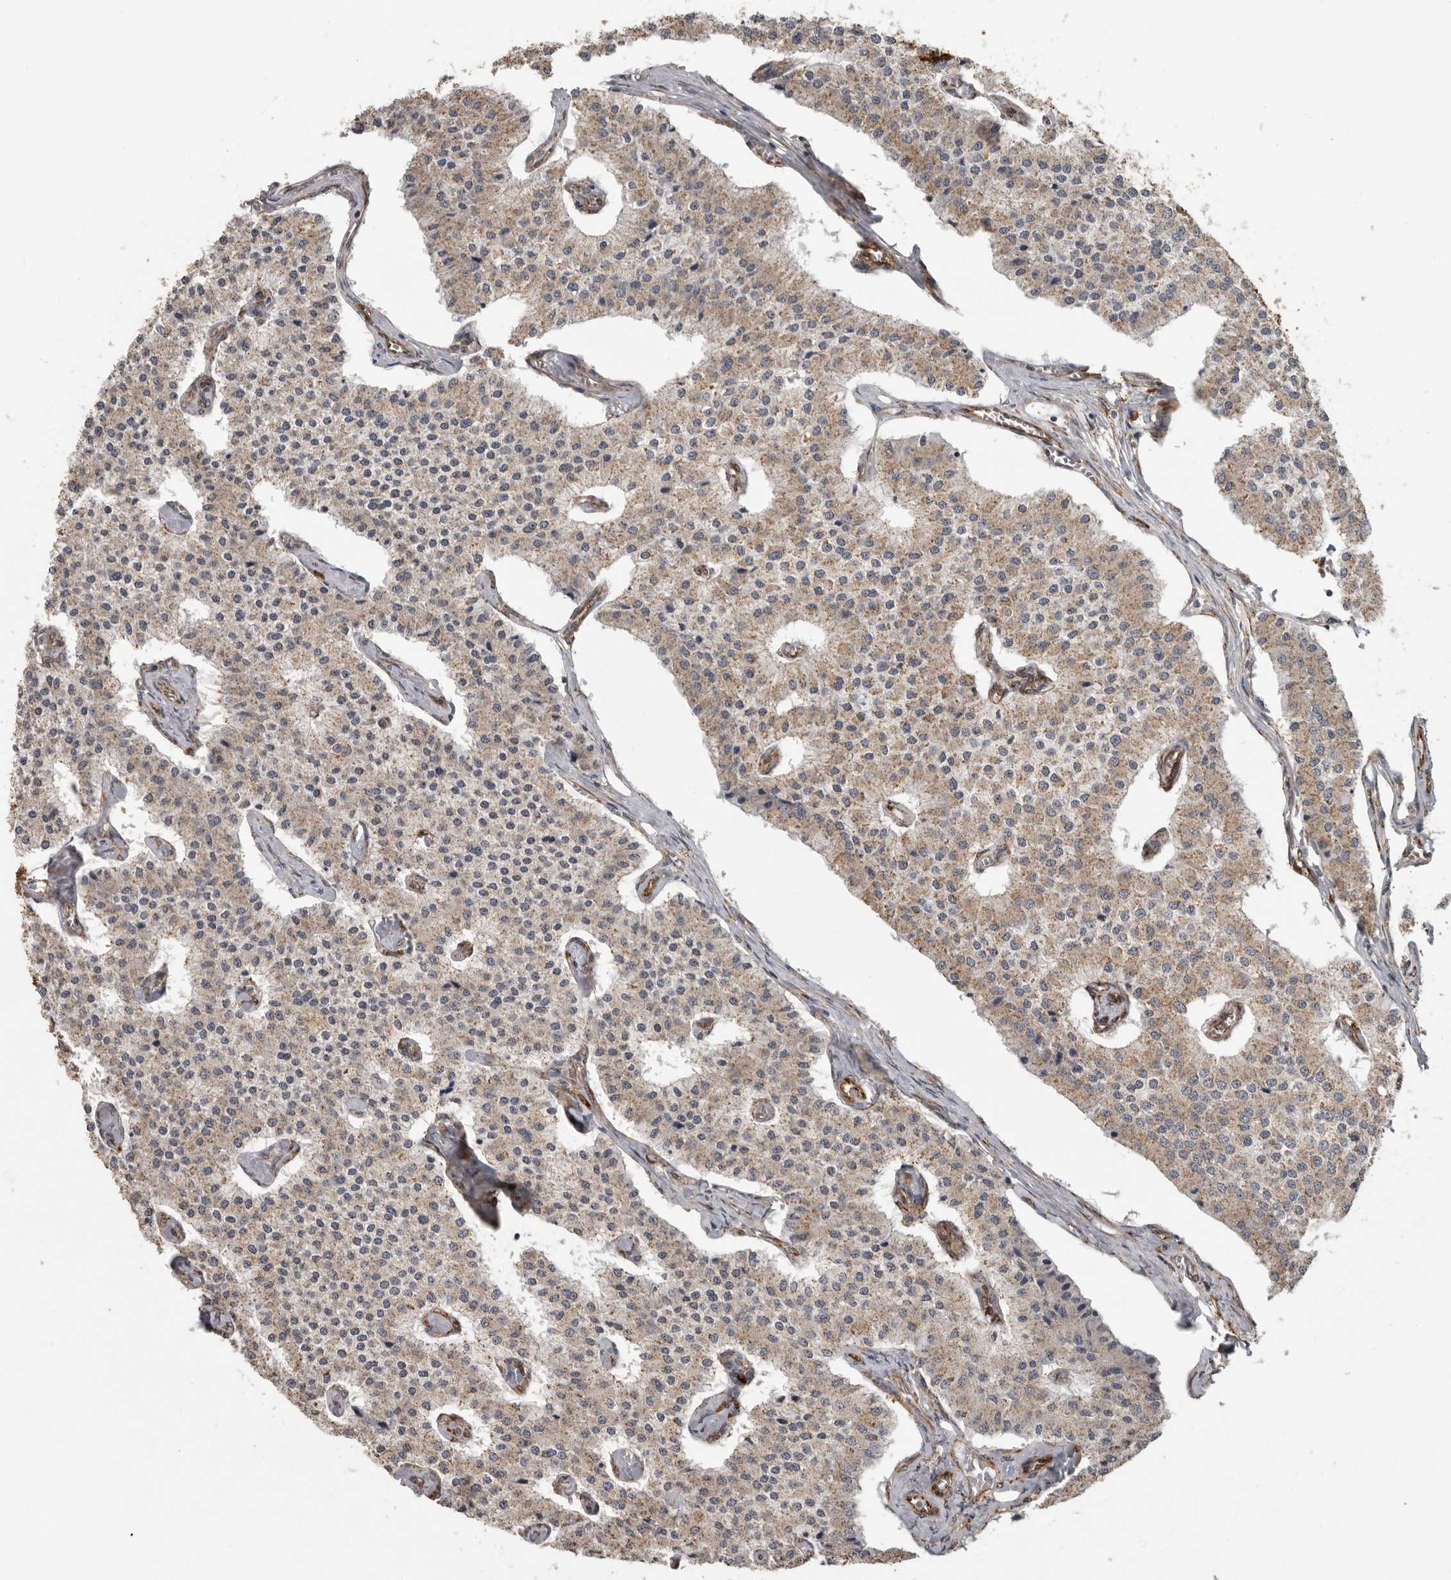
{"staining": {"intensity": "weak", "quantity": ">75%", "location": "cytoplasmic/membranous"}, "tissue": "carcinoid", "cell_type": "Tumor cells", "image_type": "cancer", "snomed": [{"axis": "morphology", "description": "Carcinoid, malignant, NOS"}, {"axis": "topography", "description": "Colon"}], "caption": "Tumor cells exhibit low levels of weak cytoplasmic/membranous staining in approximately >75% of cells in human carcinoid.", "gene": "CEP350", "patient": {"sex": "female", "age": 52}}